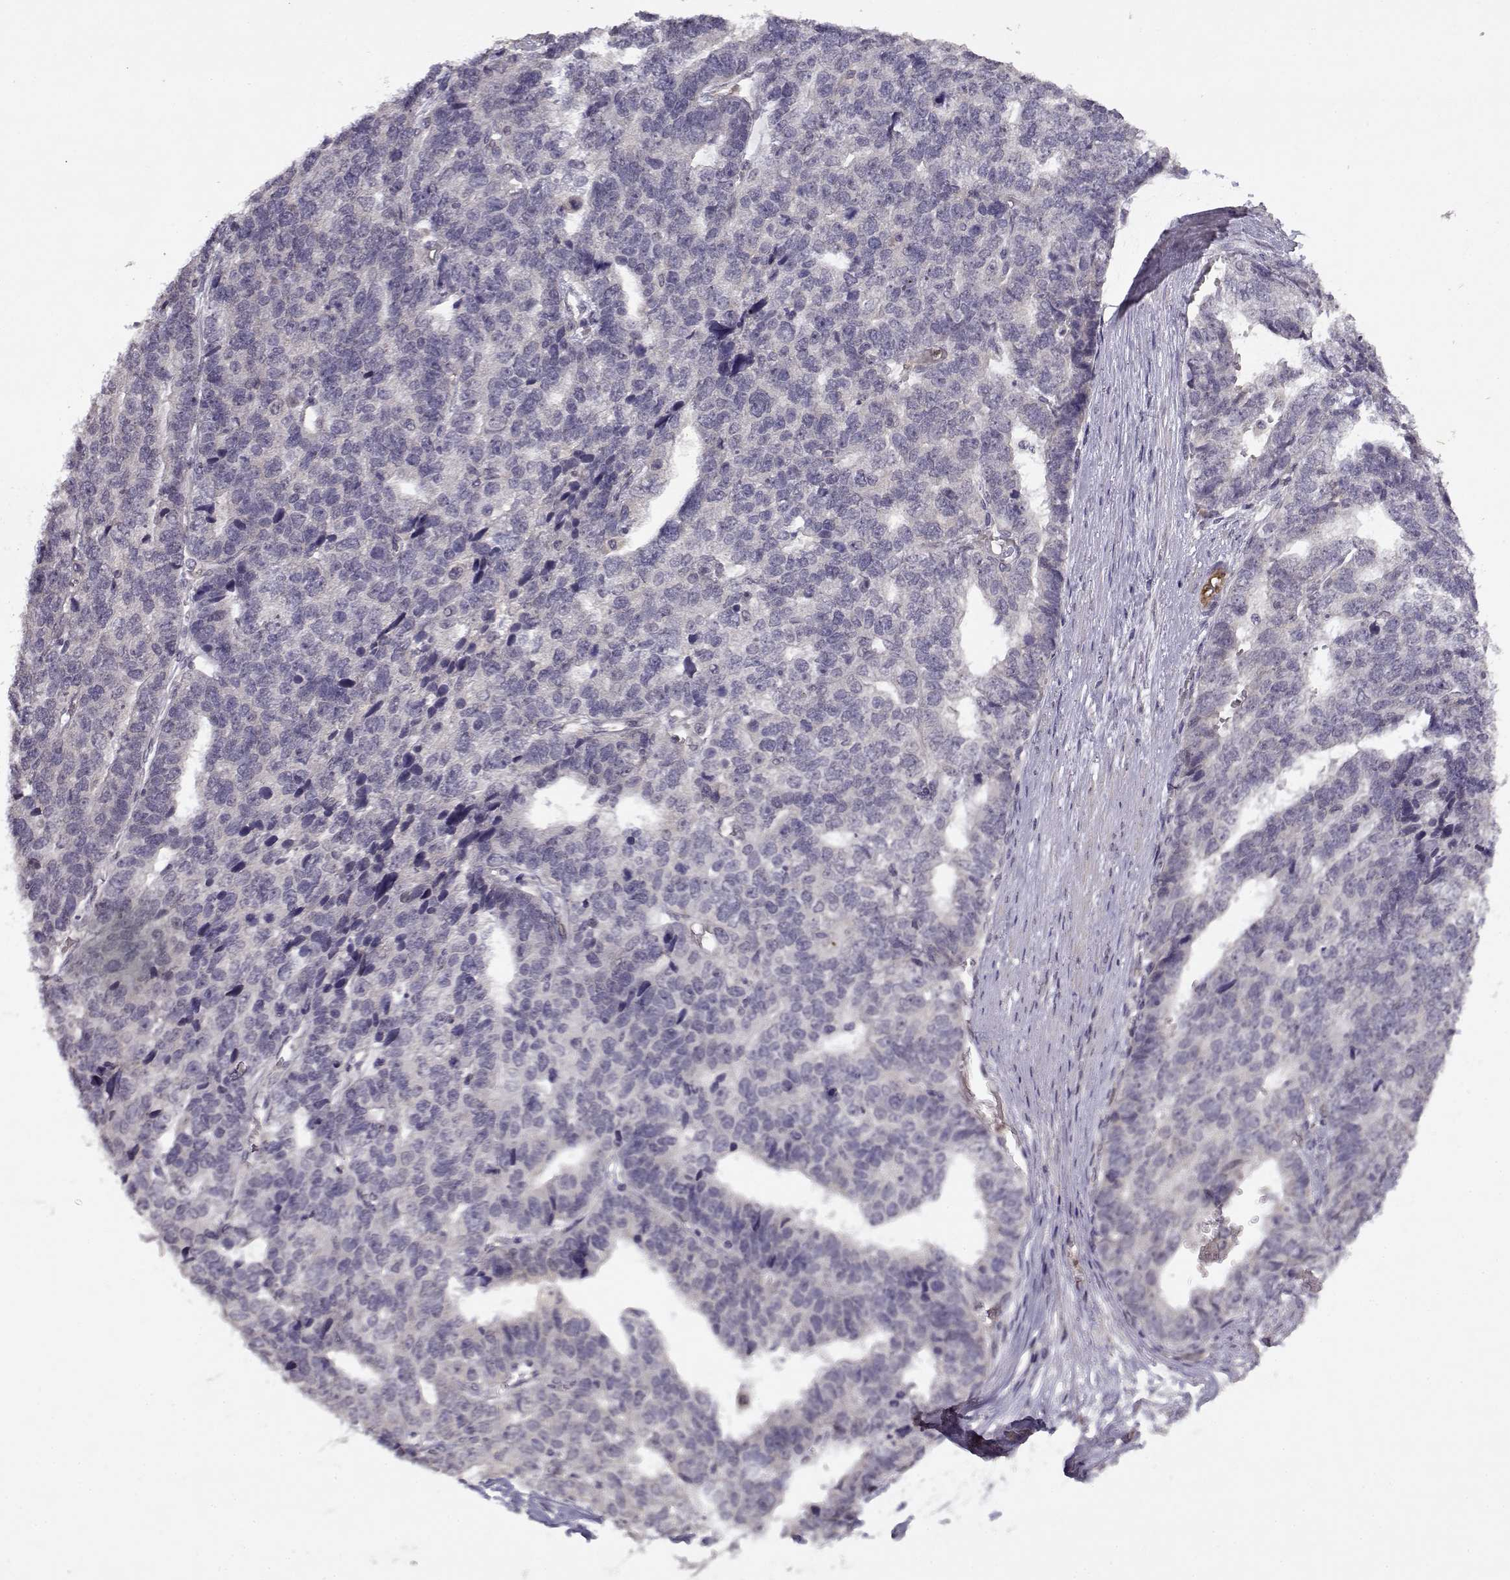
{"staining": {"intensity": "negative", "quantity": "none", "location": "none"}, "tissue": "stomach cancer", "cell_type": "Tumor cells", "image_type": "cancer", "snomed": [{"axis": "morphology", "description": "Adenocarcinoma, NOS"}, {"axis": "topography", "description": "Stomach"}], "caption": "Micrograph shows no protein staining in tumor cells of stomach adenocarcinoma tissue.", "gene": "BMX", "patient": {"sex": "male", "age": 69}}